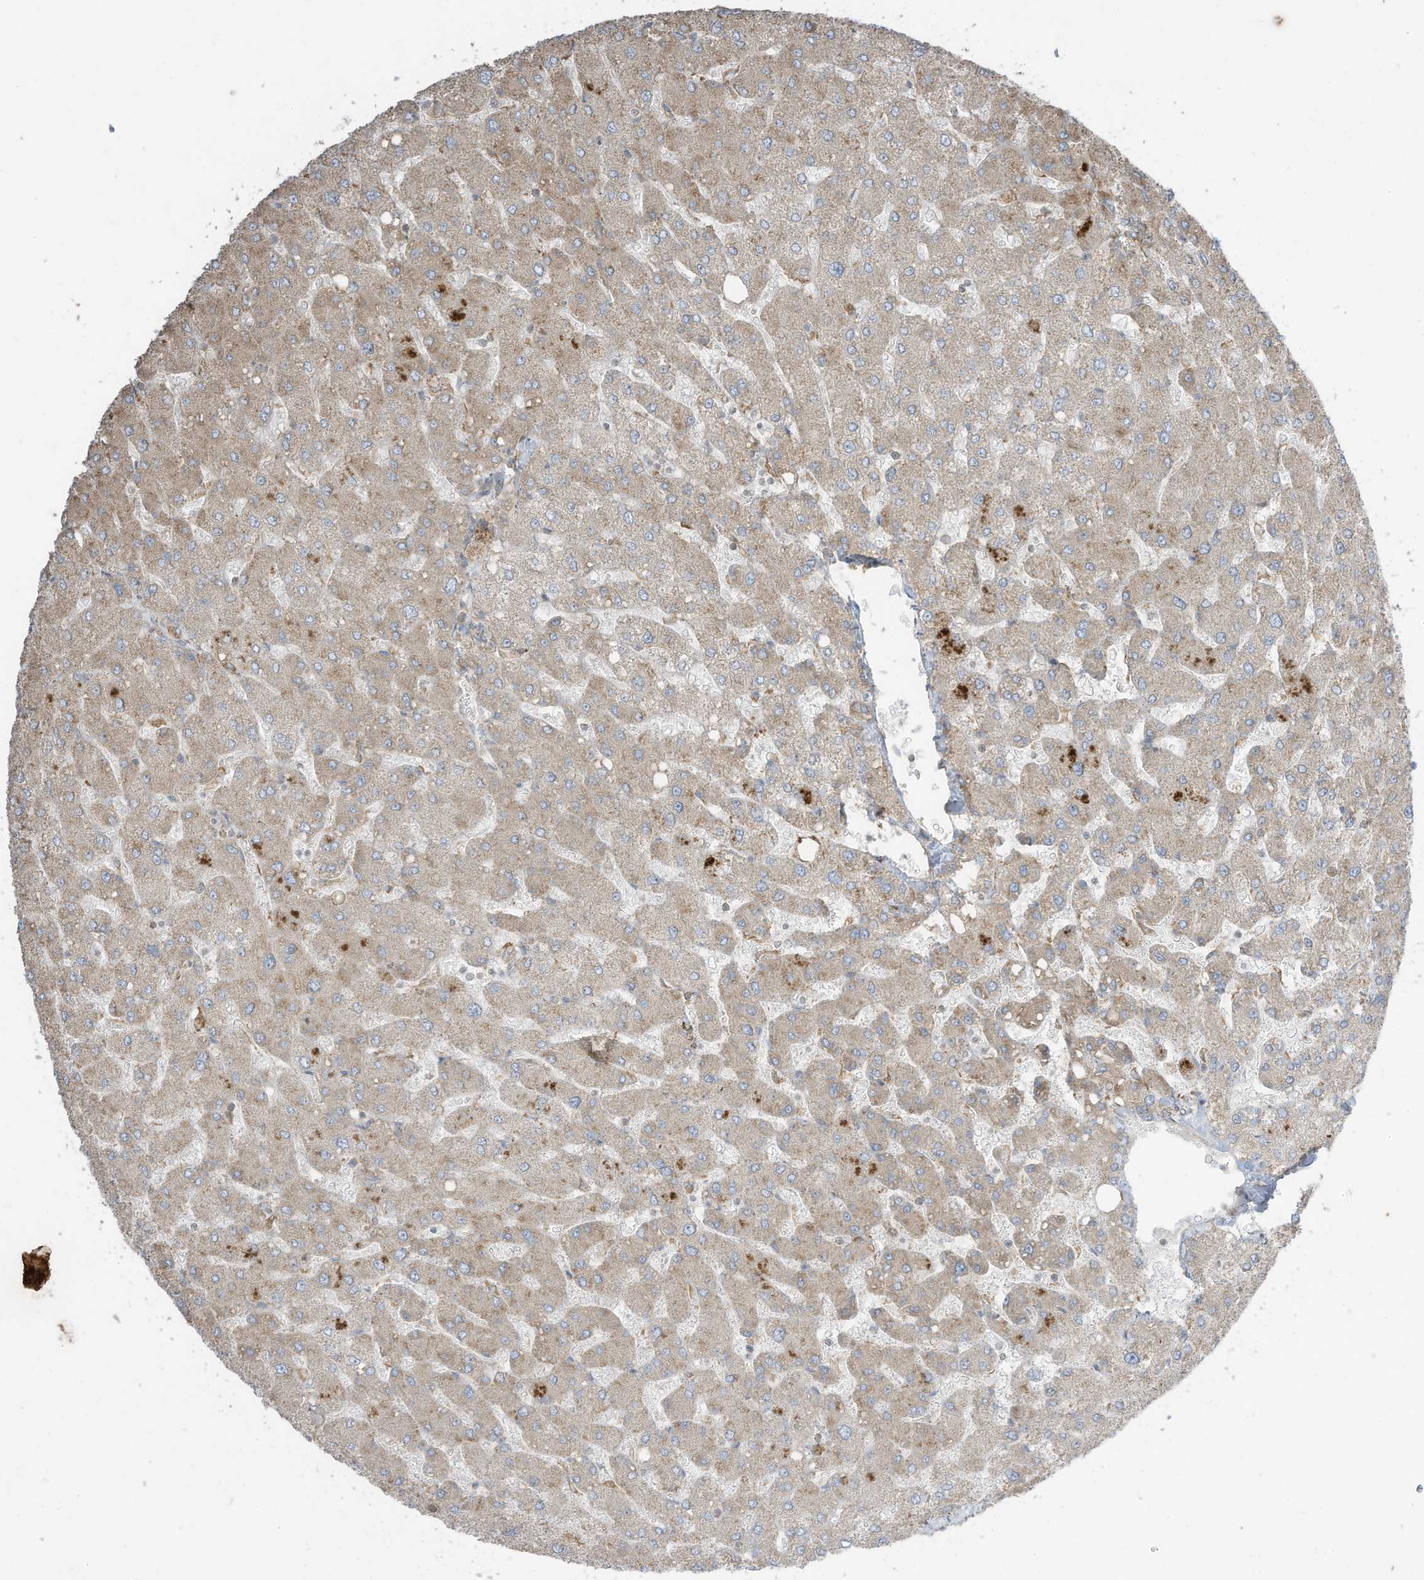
{"staining": {"intensity": "weak", "quantity": "<25%", "location": "cytoplasmic/membranous"}, "tissue": "liver", "cell_type": "Cholangiocytes", "image_type": "normal", "snomed": [{"axis": "morphology", "description": "Normal tissue, NOS"}, {"axis": "topography", "description": "Liver"}], "caption": "An IHC micrograph of benign liver is shown. There is no staining in cholangiocytes of liver. The staining was performed using DAB to visualize the protein expression in brown, while the nuclei were stained in blue with hematoxylin (Magnification: 20x).", "gene": "CGAS", "patient": {"sex": "male", "age": 55}}